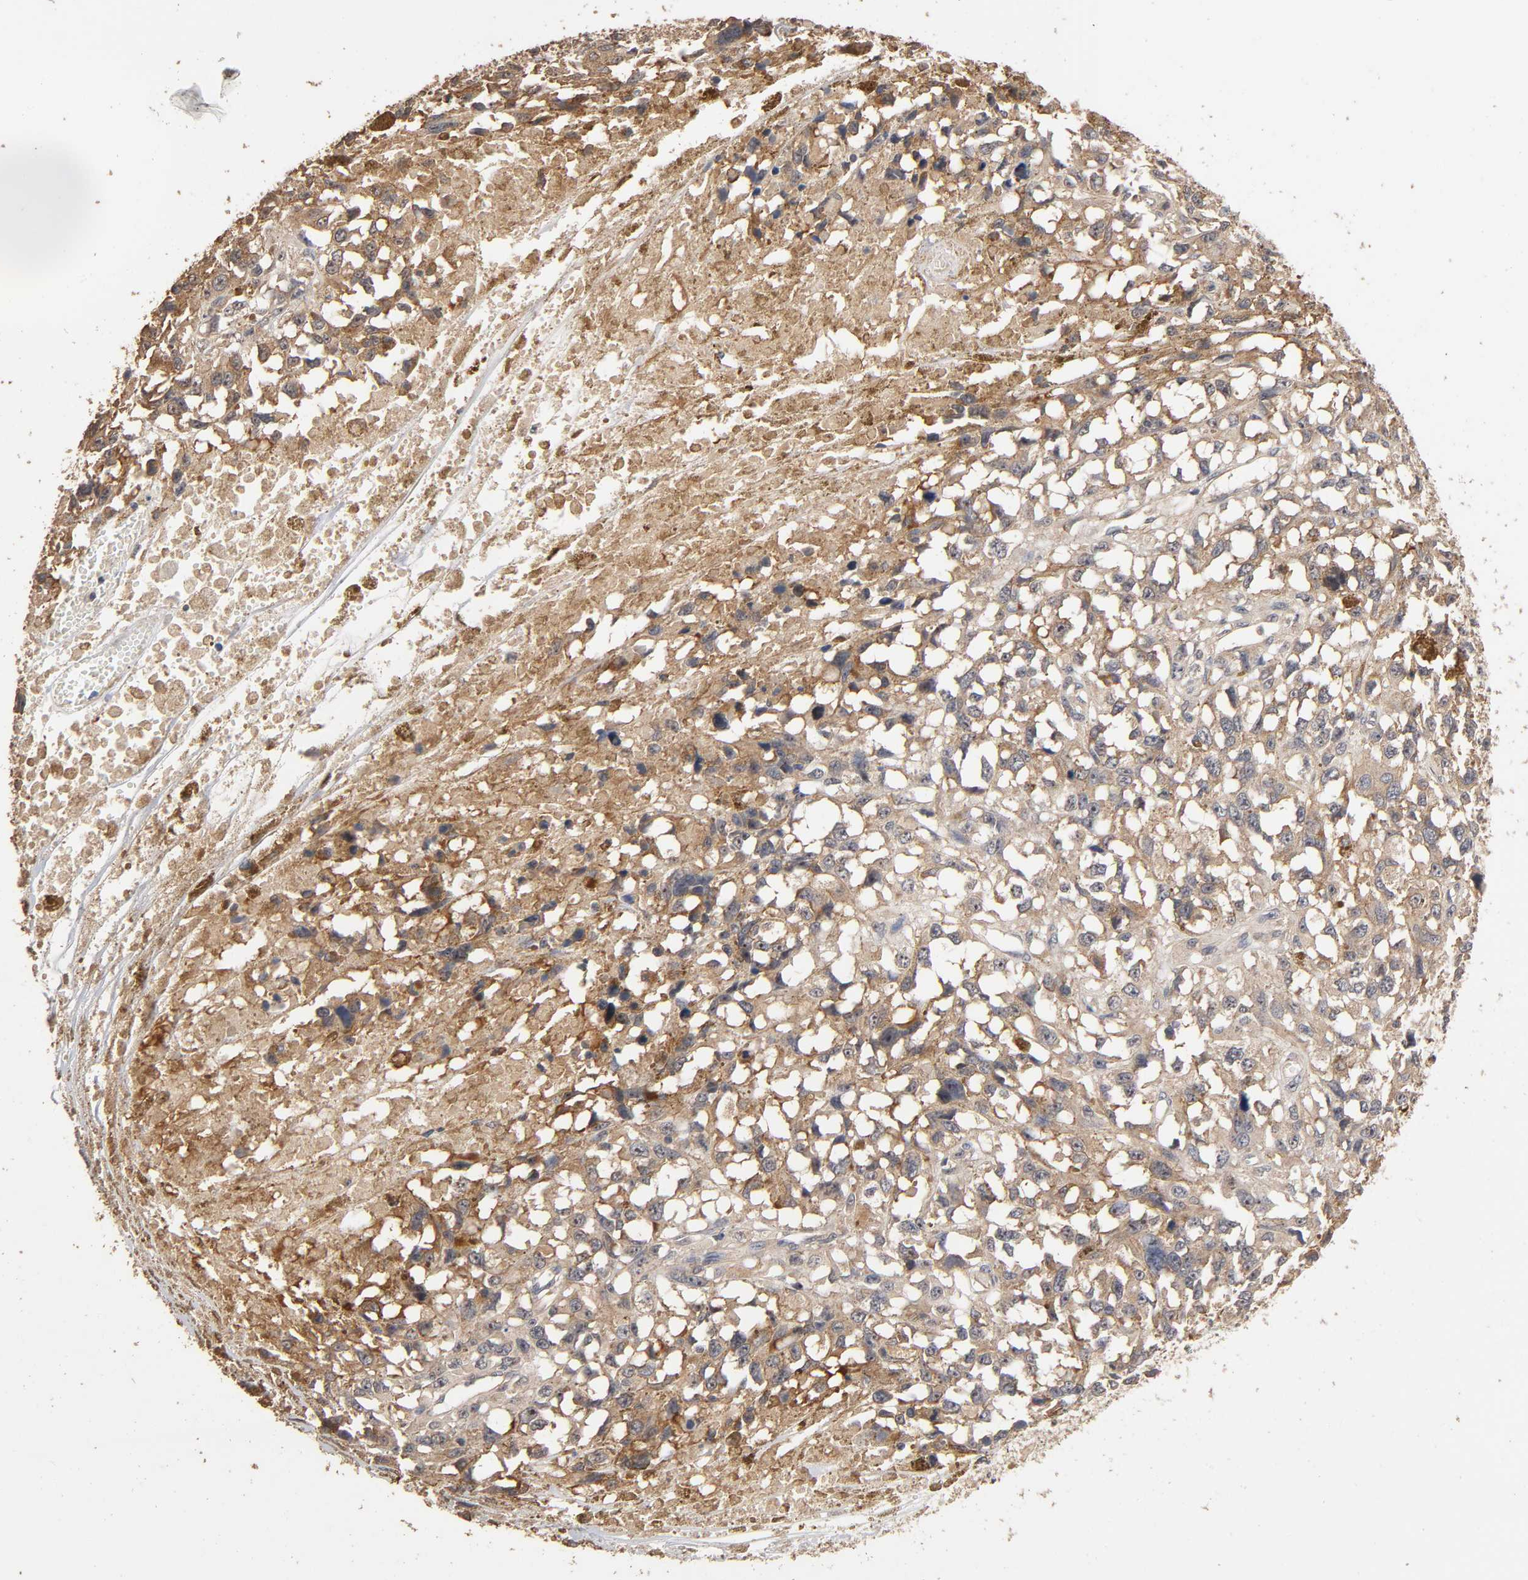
{"staining": {"intensity": "moderate", "quantity": ">75%", "location": "cytoplasmic/membranous"}, "tissue": "melanoma", "cell_type": "Tumor cells", "image_type": "cancer", "snomed": [{"axis": "morphology", "description": "Malignant melanoma, Metastatic site"}, {"axis": "topography", "description": "Lymph node"}], "caption": "Tumor cells show medium levels of moderate cytoplasmic/membranous positivity in approximately >75% of cells in malignant melanoma (metastatic site).", "gene": "ARHGEF7", "patient": {"sex": "male", "age": 59}}